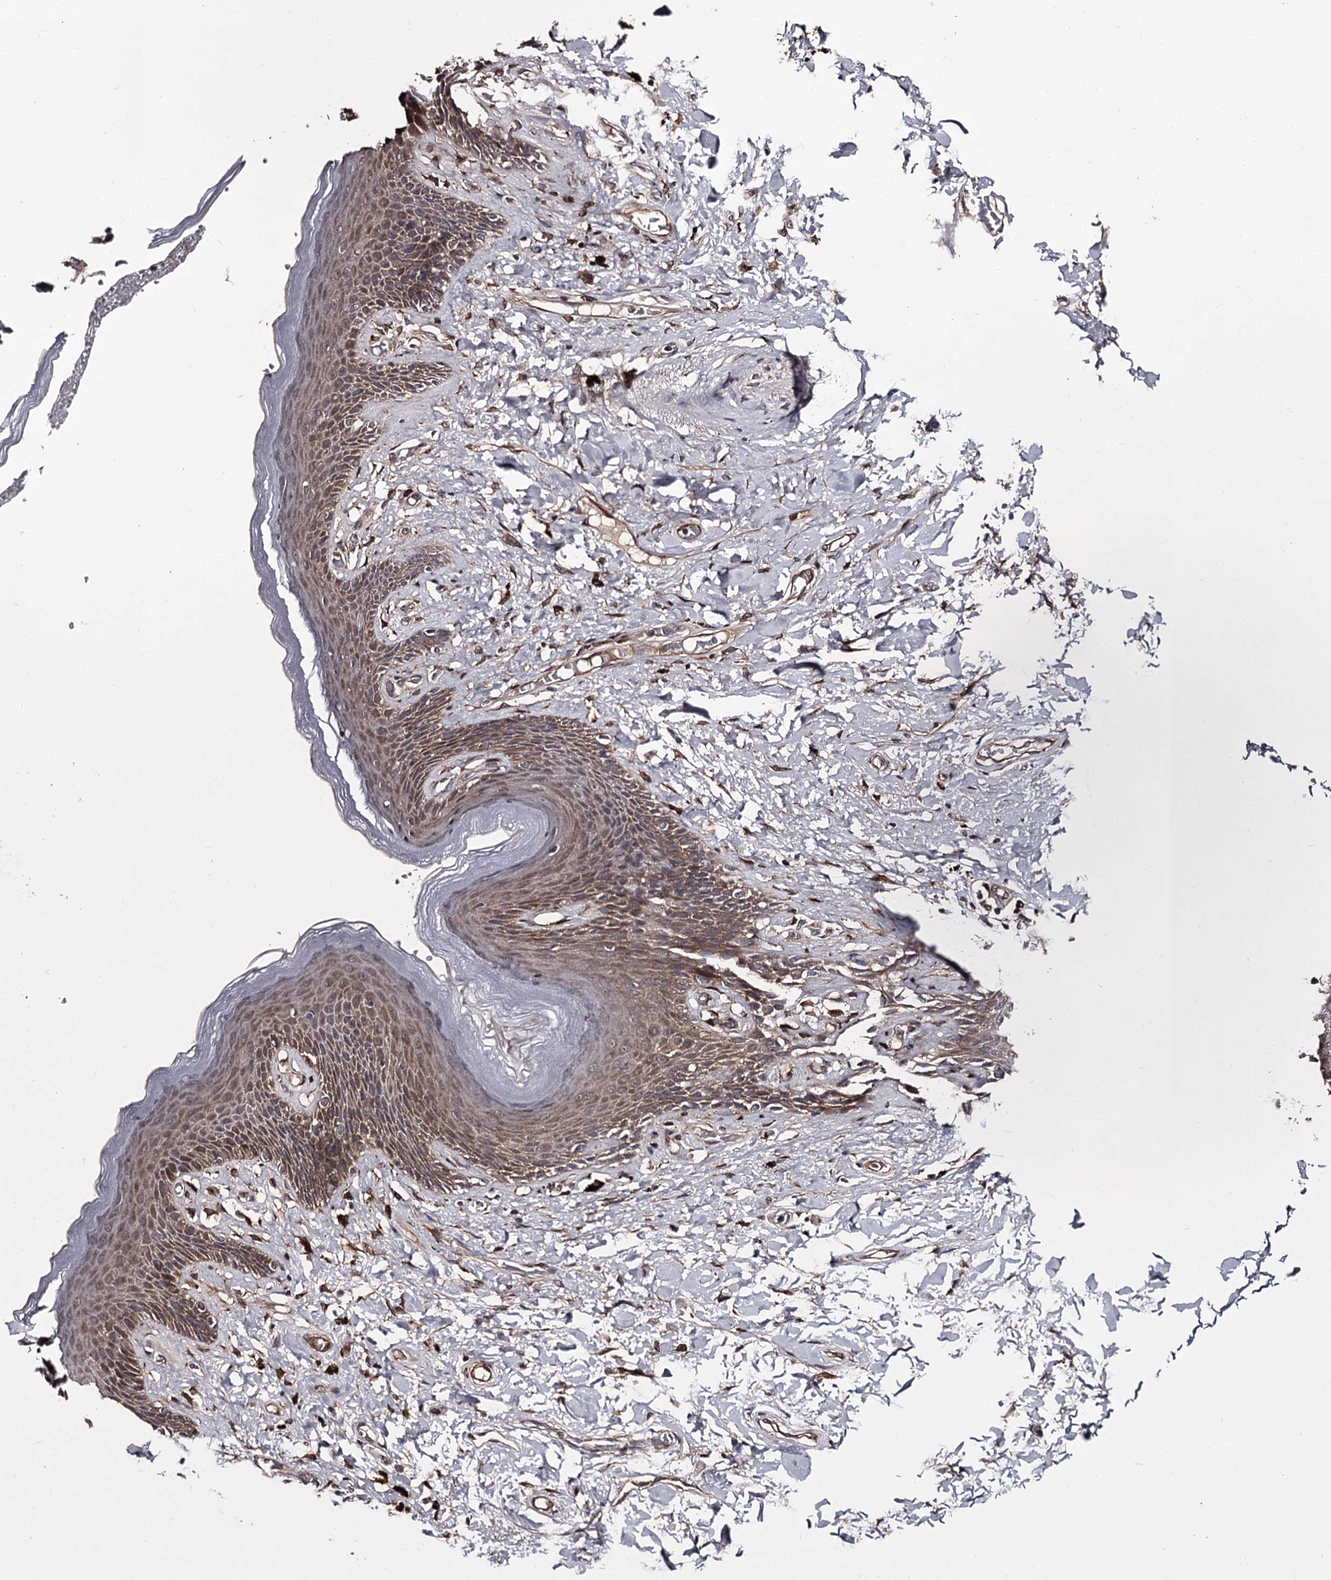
{"staining": {"intensity": "moderate", "quantity": ">75%", "location": "cytoplasmic/membranous"}, "tissue": "skin", "cell_type": "Epidermal cells", "image_type": "normal", "snomed": [{"axis": "morphology", "description": "Normal tissue, NOS"}, {"axis": "topography", "description": "Anal"}], "caption": "About >75% of epidermal cells in benign human skin show moderate cytoplasmic/membranous protein staining as visualized by brown immunohistochemical staining.", "gene": "CDC42EP2", "patient": {"sex": "female", "age": 78}}